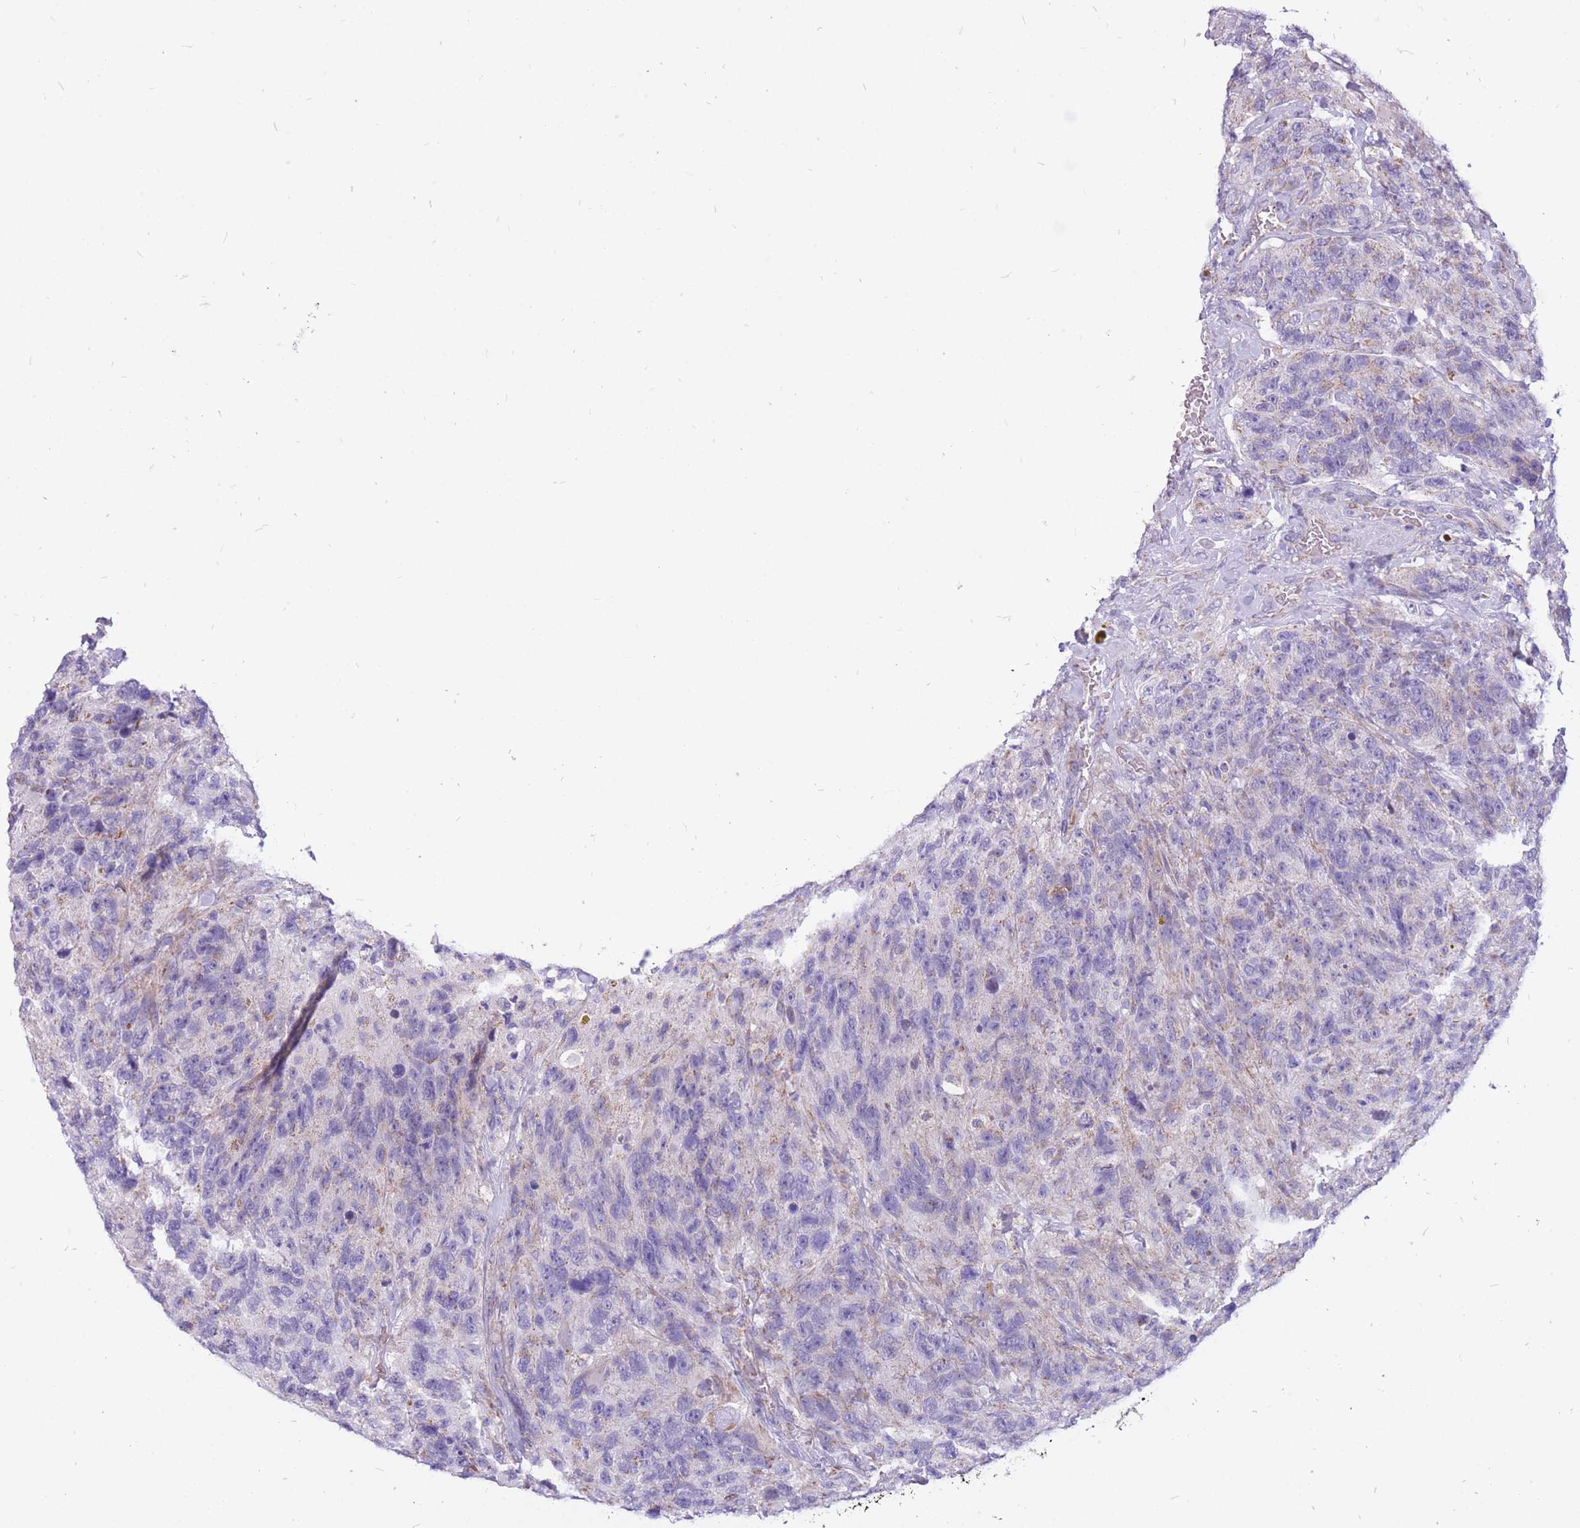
{"staining": {"intensity": "negative", "quantity": "none", "location": "none"}, "tissue": "glioma", "cell_type": "Tumor cells", "image_type": "cancer", "snomed": [{"axis": "morphology", "description": "Glioma, malignant, High grade"}, {"axis": "topography", "description": "Brain"}], "caption": "Protein analysis of glioma shows no significant staining in tumor cells.", "gene": "PCSK1", "patient": {"sex": "male", "age": 69}}